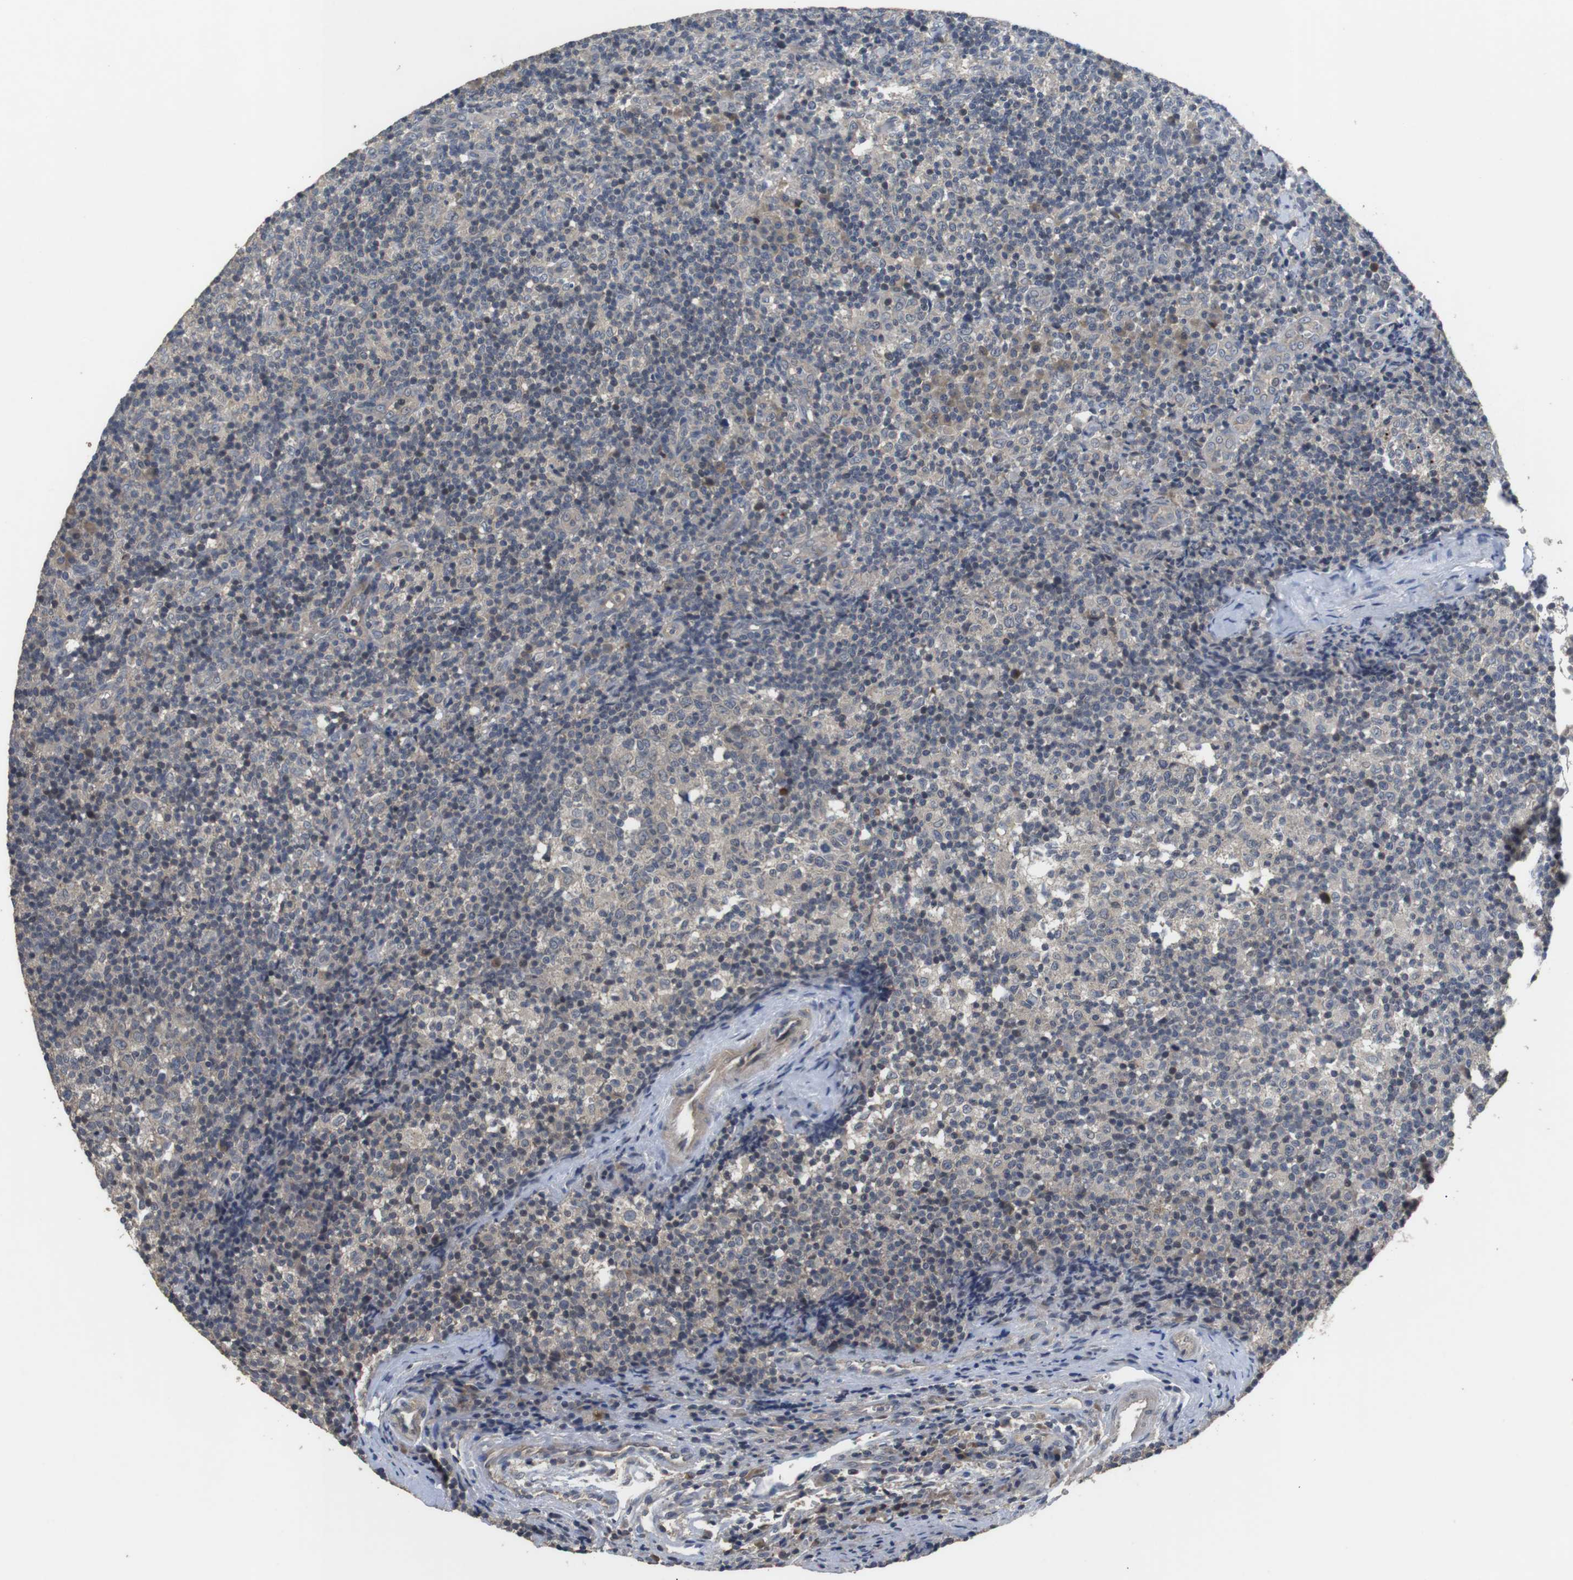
{"staining": {"intensity": "negative", "quantity": "none", "location": "none"}, "tissue": "lymph node", "cell_type": "Germinal center cells", "image_type": "normal", "snomed": [{"axis": "morphology", "description": "Normal tissue, NOS"}, {"axis": "morphology", "description": "Inflammation, NOS"}, {"axis": "topography", "description": "Lymph node"}], "caption": "IHC histopathology image of unremarkable human lymph node stained for a protein (brown), which shows no positivity in germinal center cells.", "gene": "ADGRL3", "patient": {"sex": "male", "age": 55}}